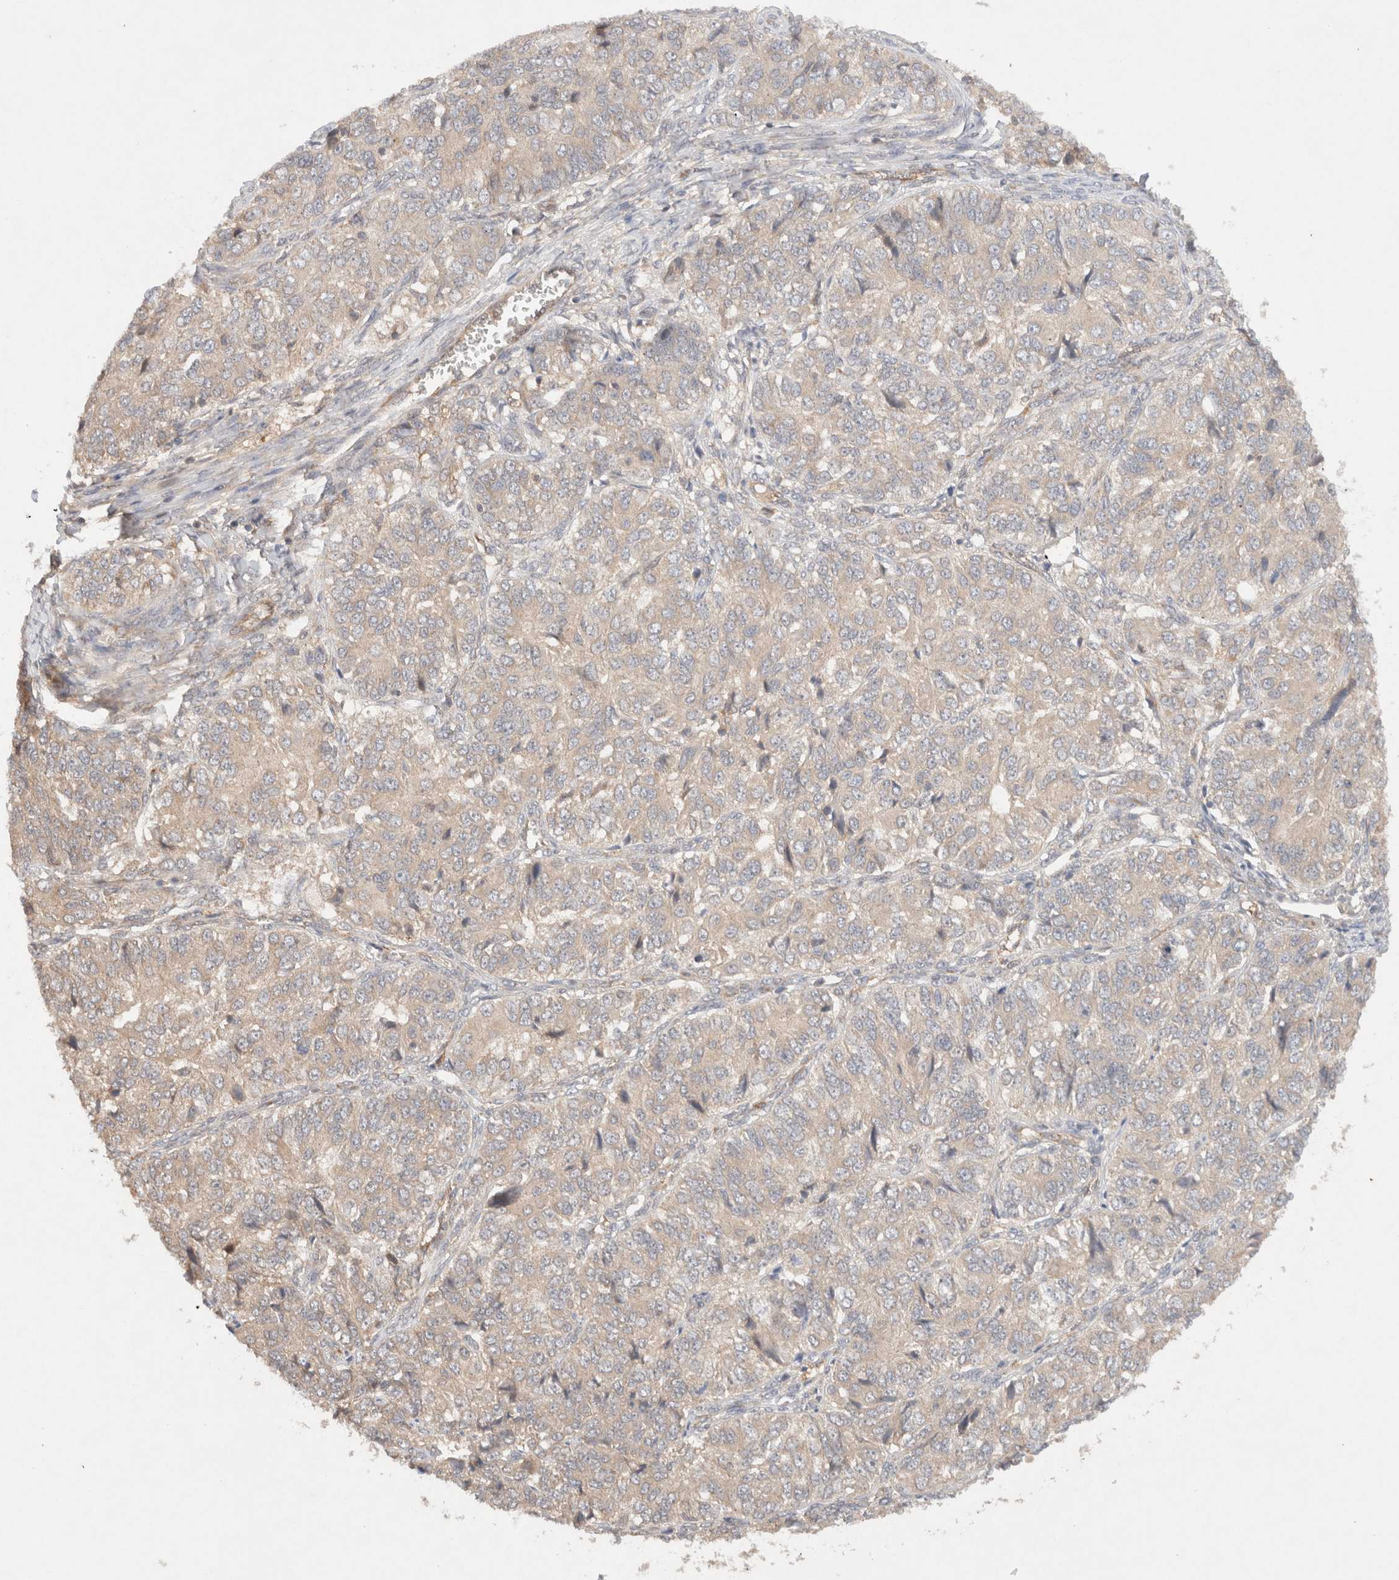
{"staining": {"intensity": "weak", "quantity": "25%-75%", "location": "cytoplasmic/membranous"}, "tissue": "ovarian cancer", "cell_type": "Tumor cells", "image_type": "cancer", "snomed": [{"axis": "morphology", "description": "Carcinoma, endometroid"}, {"axis": "topography", "description": "Ovary"}], "caption": "A histopathology image of ovarian cancer (endometroid carcinoma) stained for a protein reveals weak cytoplasmic/membranous brown staining in tumor cells.", "gene": "KLHL20", "patient": {"sex": "female", "age": 51}}